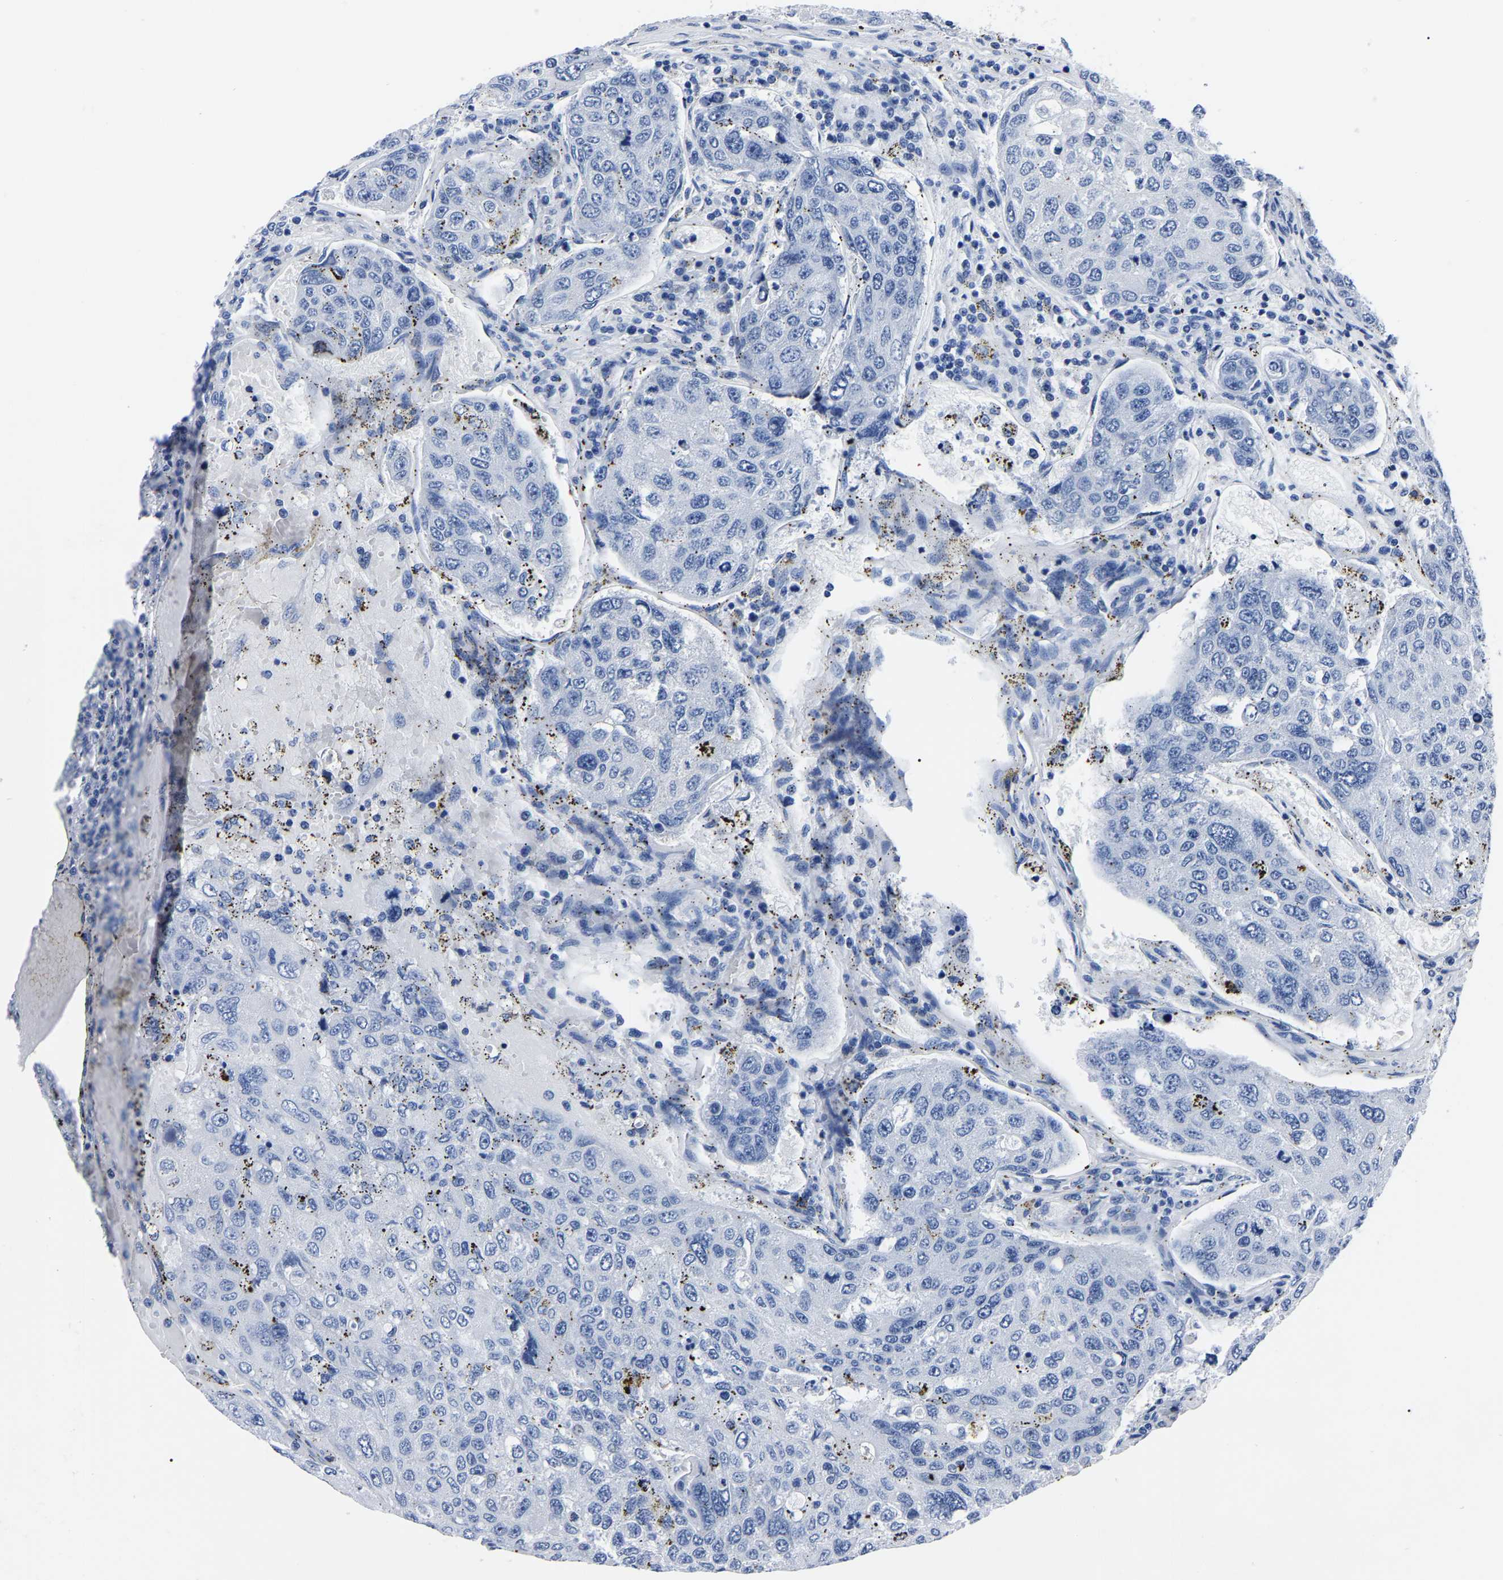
{"staining": {"intensity": "negative", "quantity": "none", "location": "none"}, "tissue": "urothelial cancer", "cell_type": "Tumor cells", "image_type": "cancer", "snomed": [{"axis": "morphology", "description": "Urothelial carcinoma, High grade"}, {"axis": "topography", "description": "Lymph node"}, {"axis": "topography", "description": "Urinary bladder"}], "caption": "High power microscopy photomicrograph of an IHC photomicrograph of urothelial cancer, revealing no significant expression in tumor cells.", "gene": "IMPG2", "patient": {"sex": "male", "age": 51}}